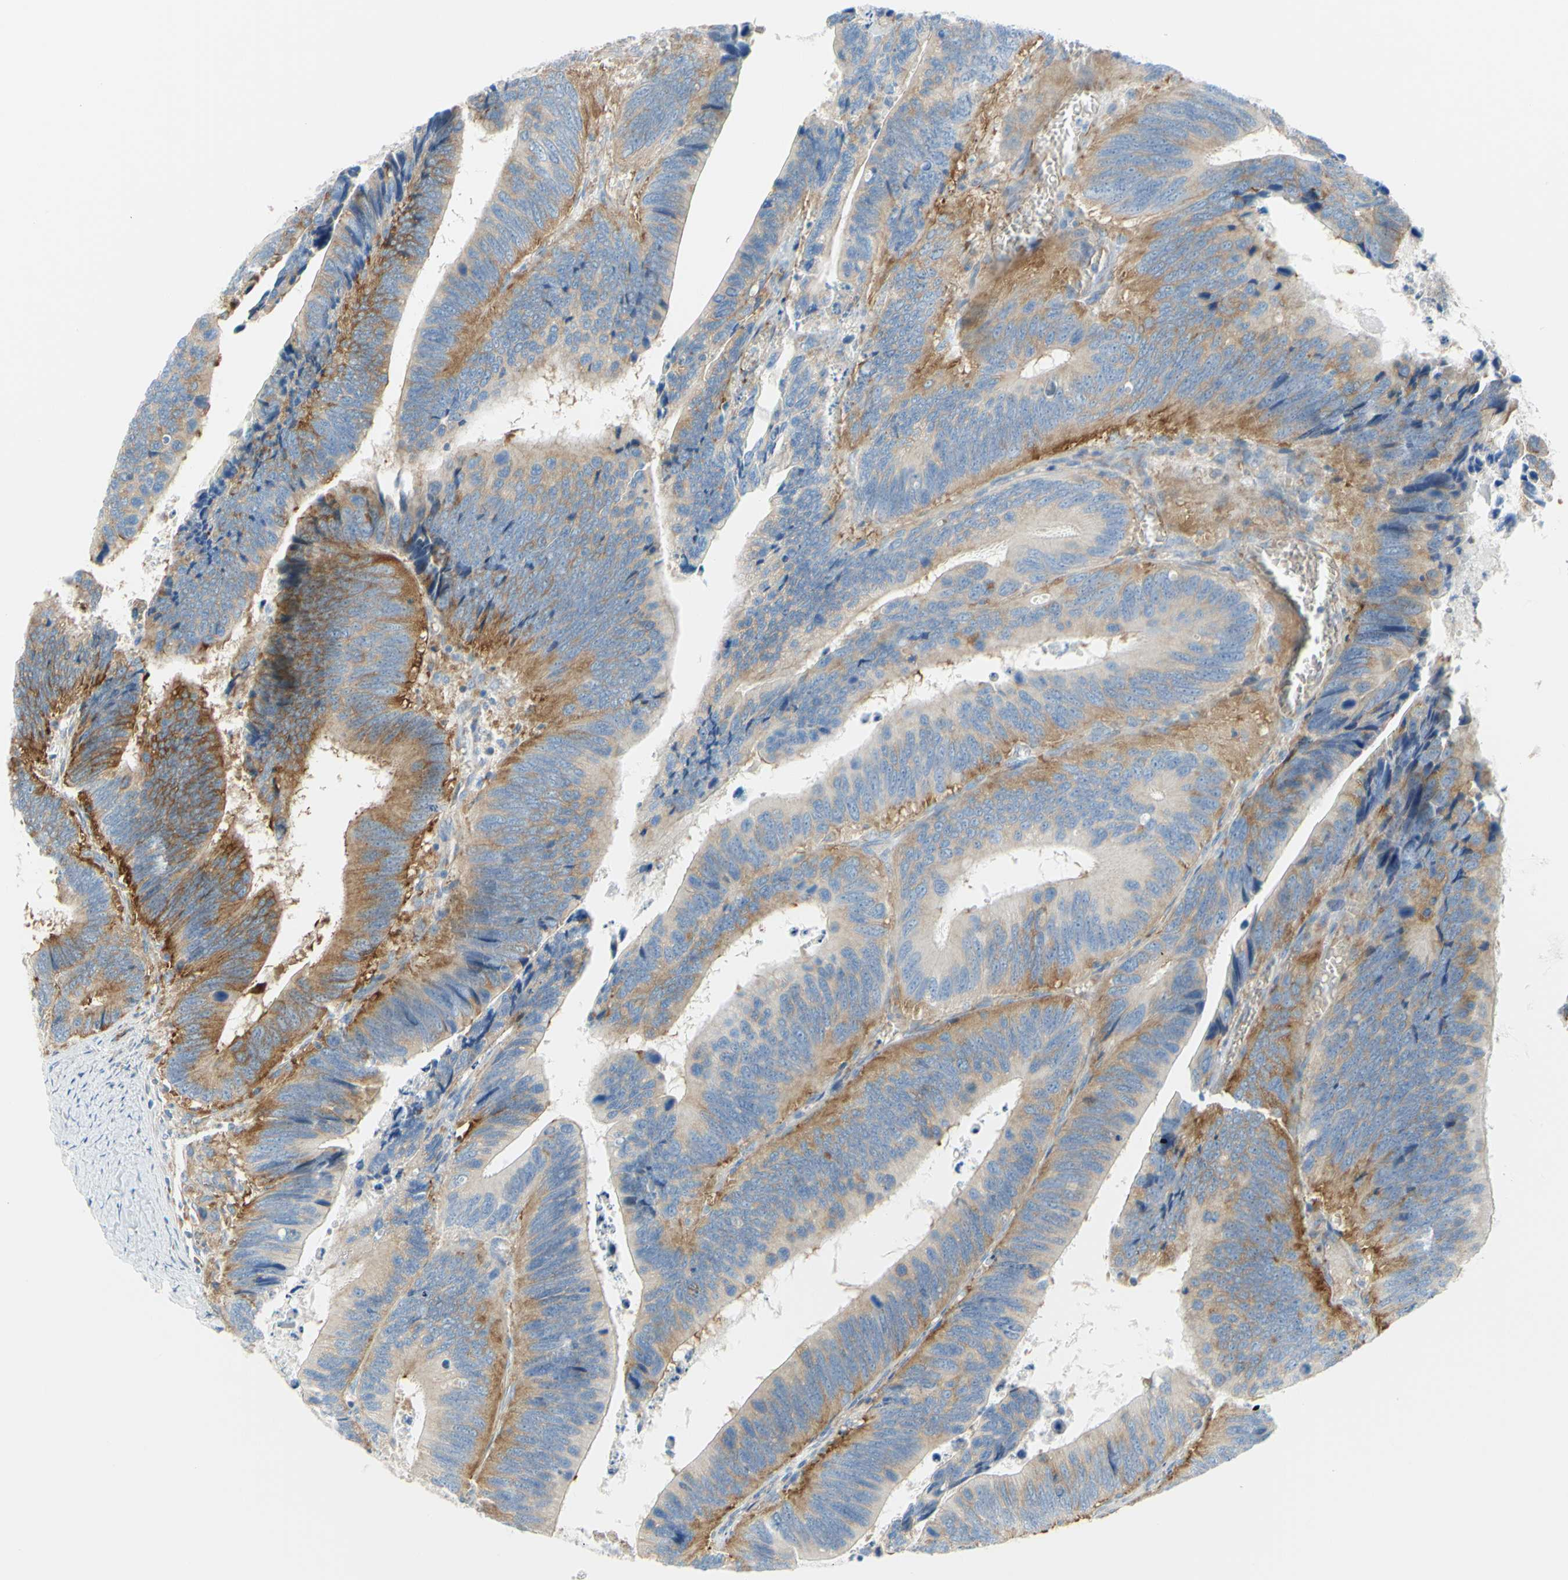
{"staining": {"intensity": "moderate", "quantity": ">75%", "location": "cytoplasmic/membranous"}, "tissue": "colorectal cancer", "cell_type": "Tumor cells", "image_type": "cancer", "snomed": [{"axis": "morphology", "description": "Adenocarcinoma, NOS"}, {"axis": "topography", "description": "Colon"}], "caption": "Colorectal adenocarcinoma was stained to show a protein in brown. There is medium levels of moderate cytoplasmic/membranous positivity in approximately >75% of tumor cells.", "gene": "FRMD4B", "patient": {"sex": "male", "age": 72}}